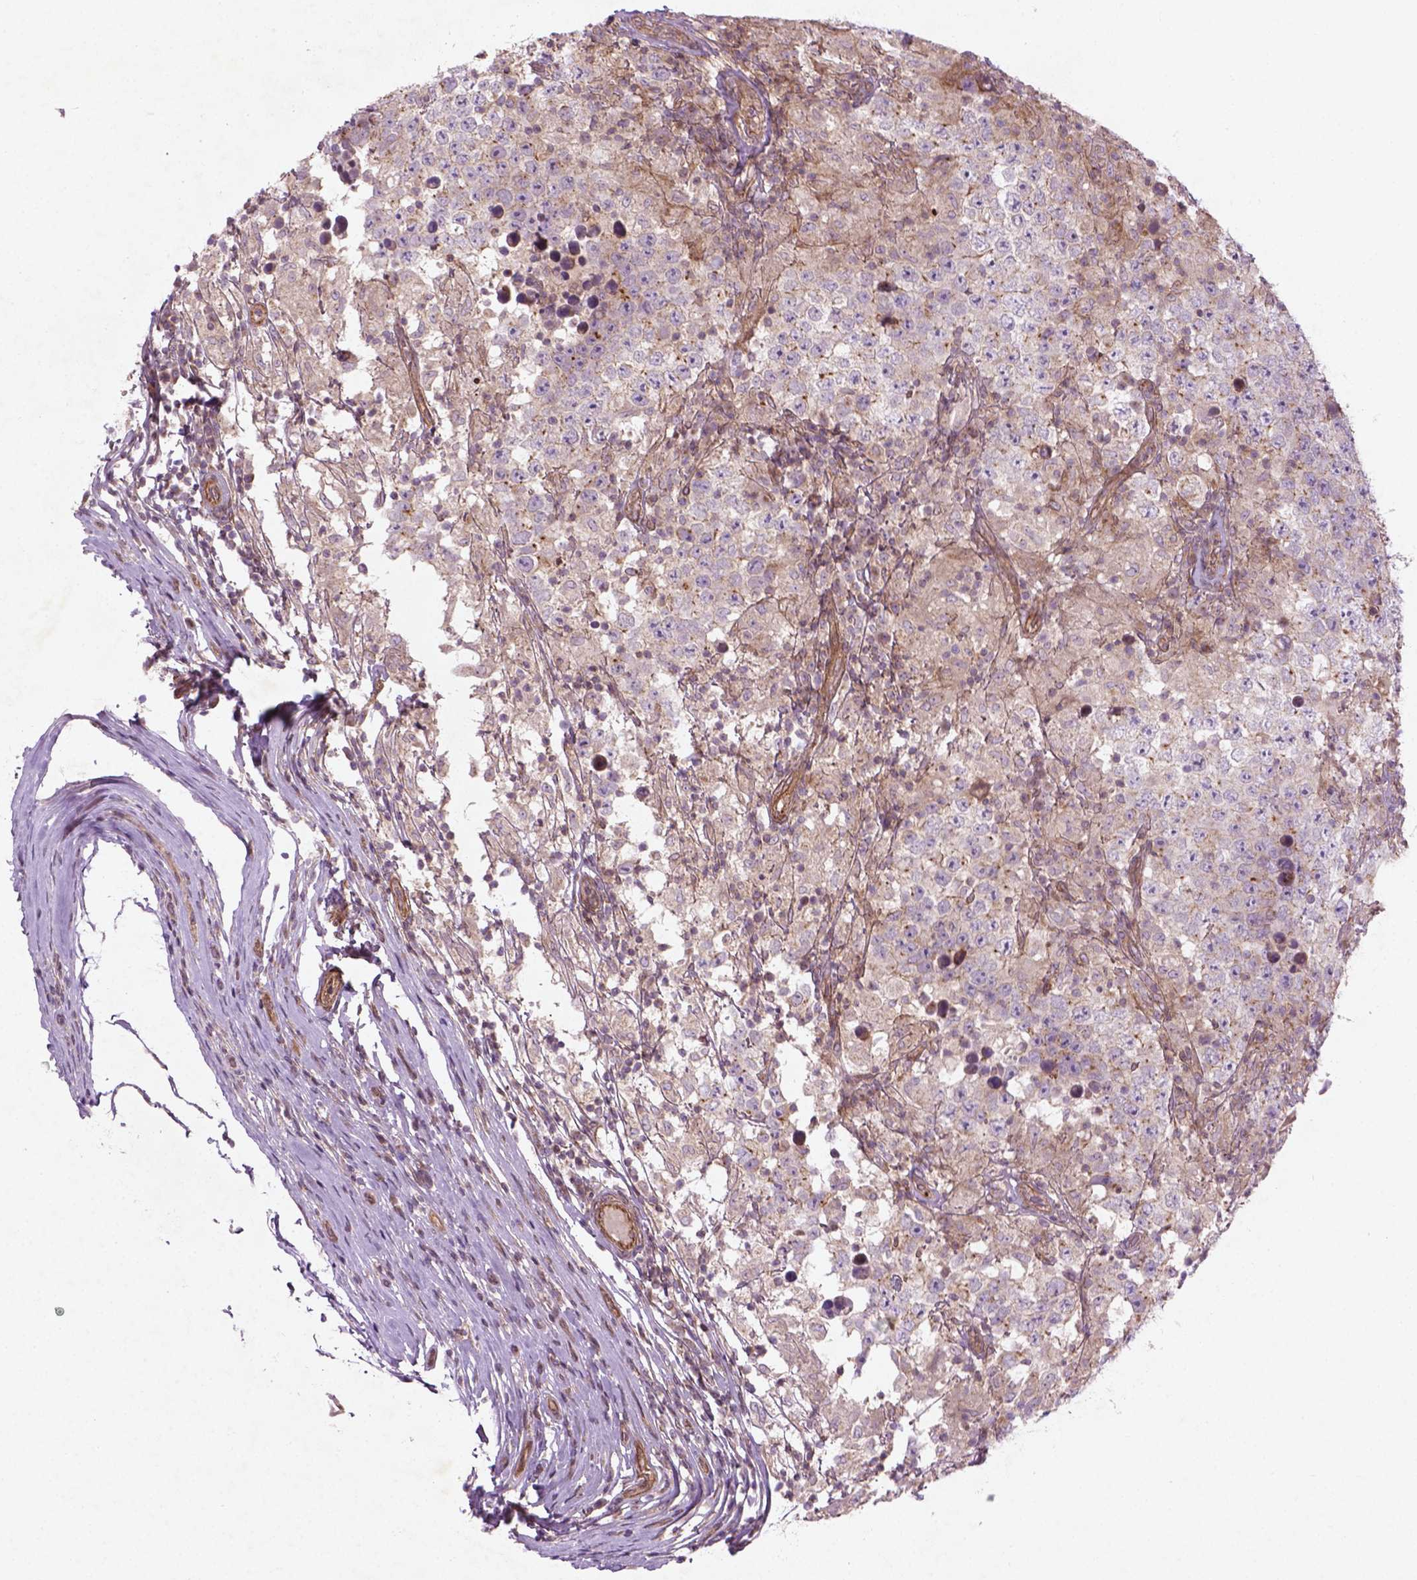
{"staining": {"intensity": "negative", "quantity": "none", "location": "none"}, "tissue": "testis cancer", "cell_type": "Tumor cells", "image_type": "cancer", "snomed": [{"axis": "morphology", "description": "Seminoma, NOS"}, {"axis": "morphology", "description": "Carcinoma, Embryonal, NOS"}, {"axis": "topography", "description": "Testis"}], "caption": "Human testis seminoma stained for a protein using immunohistochemistry displays no positivity in tumor cells.", "gene": "TCHP", "patient": {"sex": "male", "age": 41}}